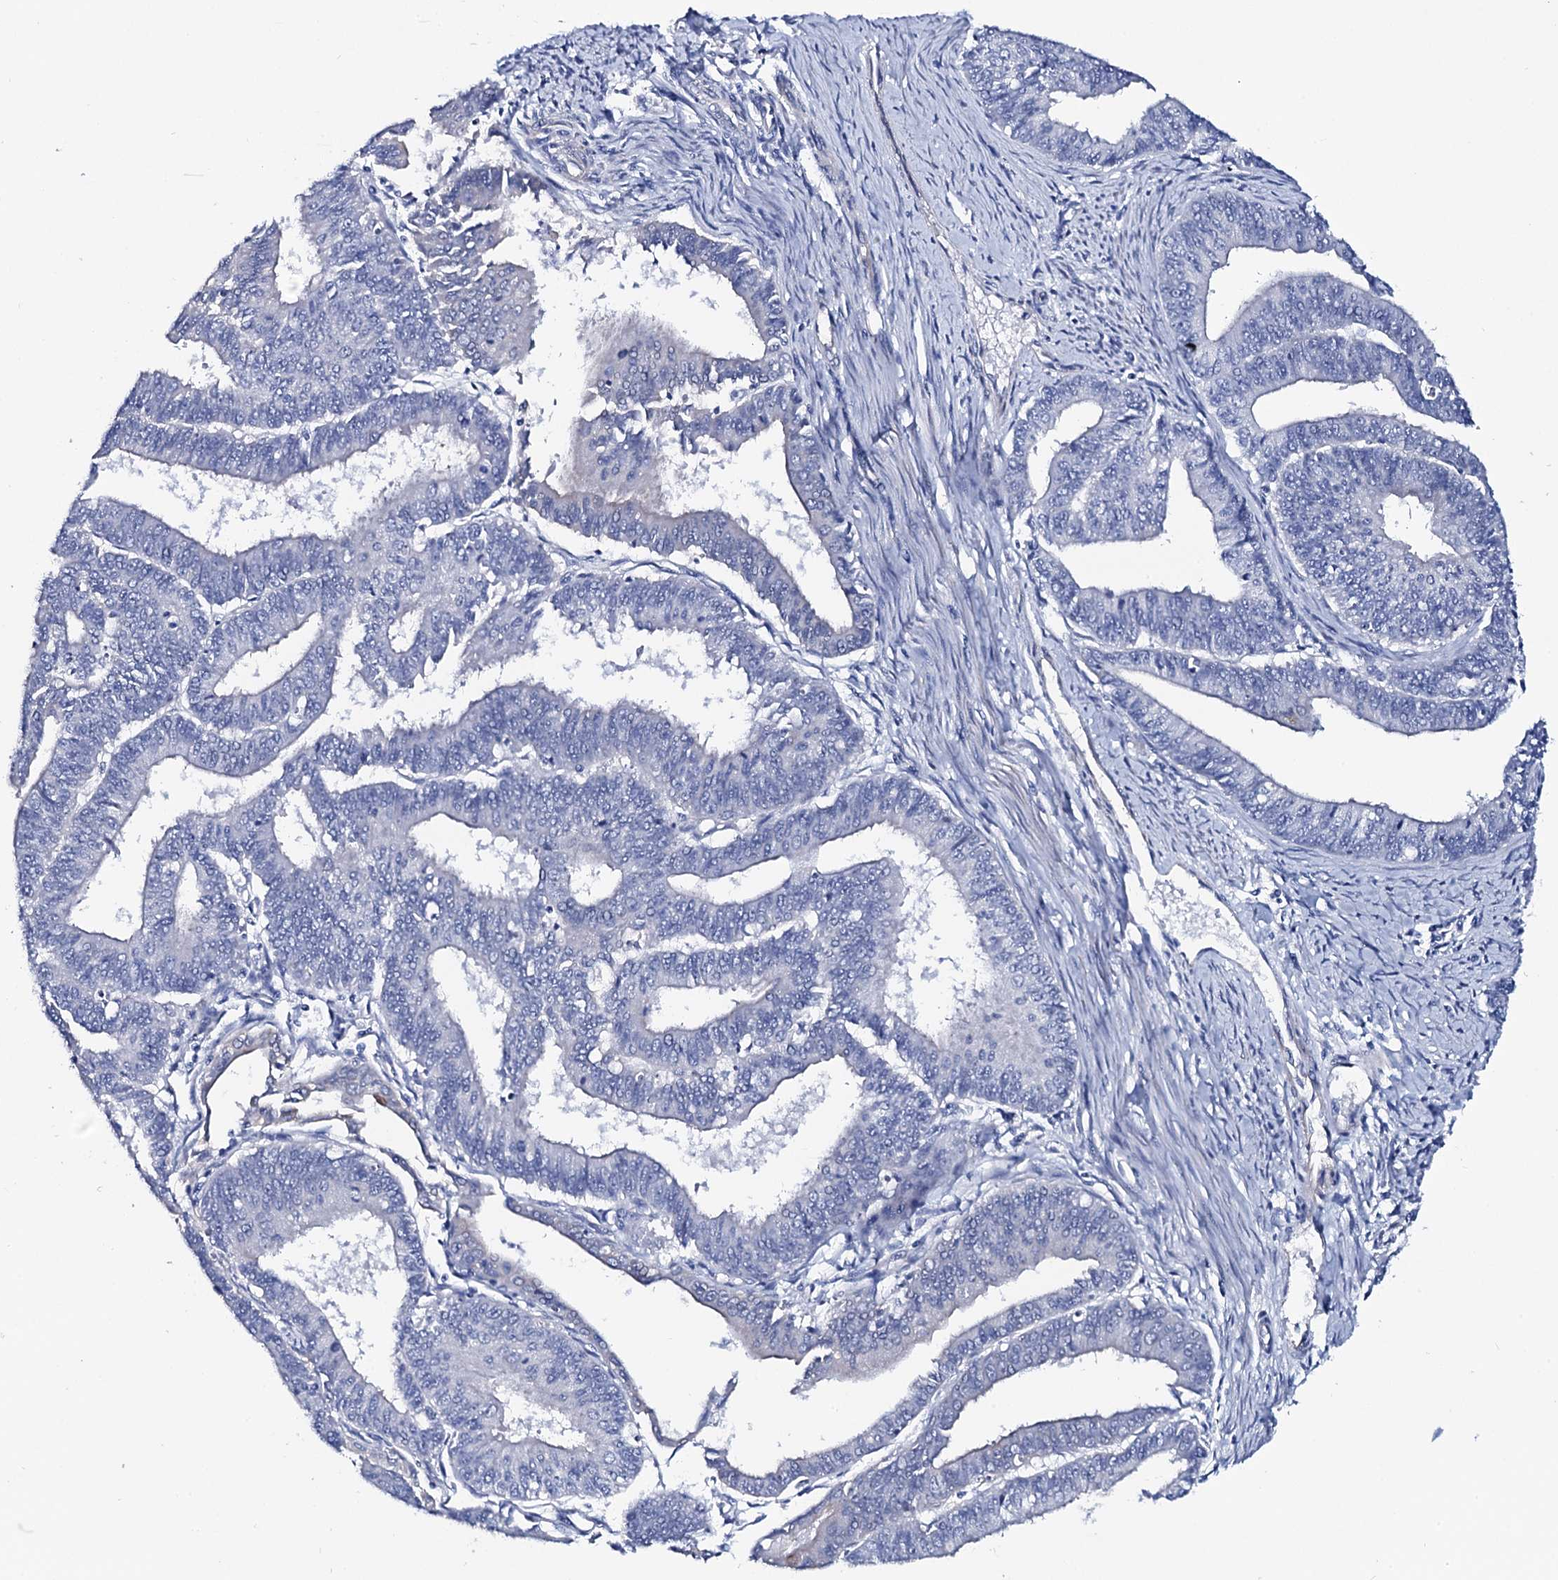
{"staining": {"intensity": "negative", "quantity": "none", "location": "none"}, "tissue": "endometrial cancer", "cell_type": "Tumor cells", "image_type": "cancer", "snomed": [{"axis": "morphology", "description": "Adenocarcinoma, NOS"}, {"axis": "topography", "description": "Endometrium"}], "caption": "This is an immunohistochemistry (IHC) photomicrograph of endometrial cancer. There is no staining in tumor cells.", "gene": "GYS2", "patient": {"sex": "female", "age": 73}}